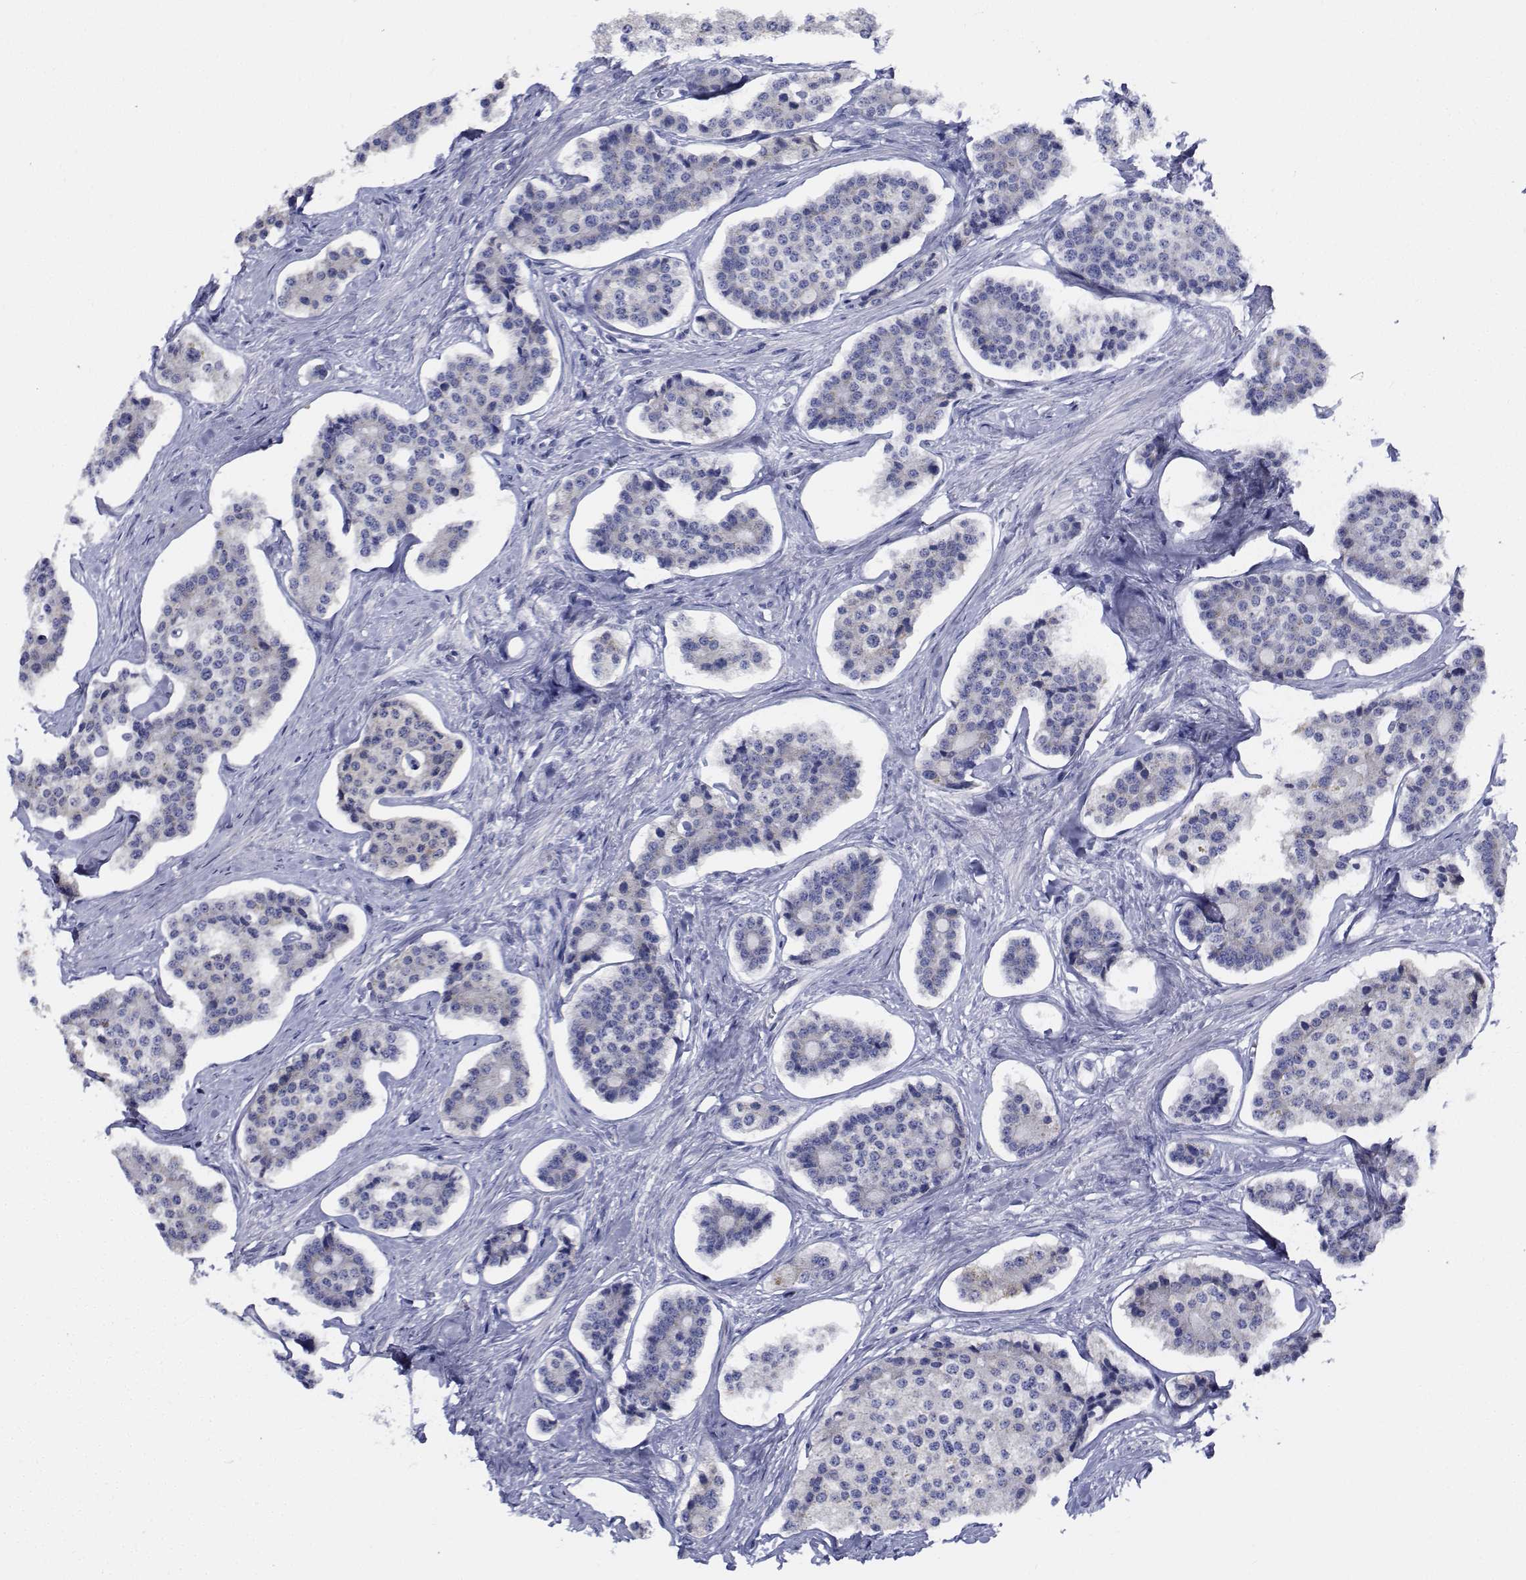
{"staining": {"intensity": "negative", "quantity": "none", "location": "none"}, "tissue": "carcinoid", "cell_type": "Tumor cells", "image_type": "cancer", "snomed": [{"axis": "morphology", "description": "Carcinoid, malignant, NOS"}, {"axis": "topography", "description": "Small intestine"}], "caption": "Tumor cells show no significant protein staining in carcinoid.", "gene": "CDHR3", "patient": {"sex": "female", "age": 65}}